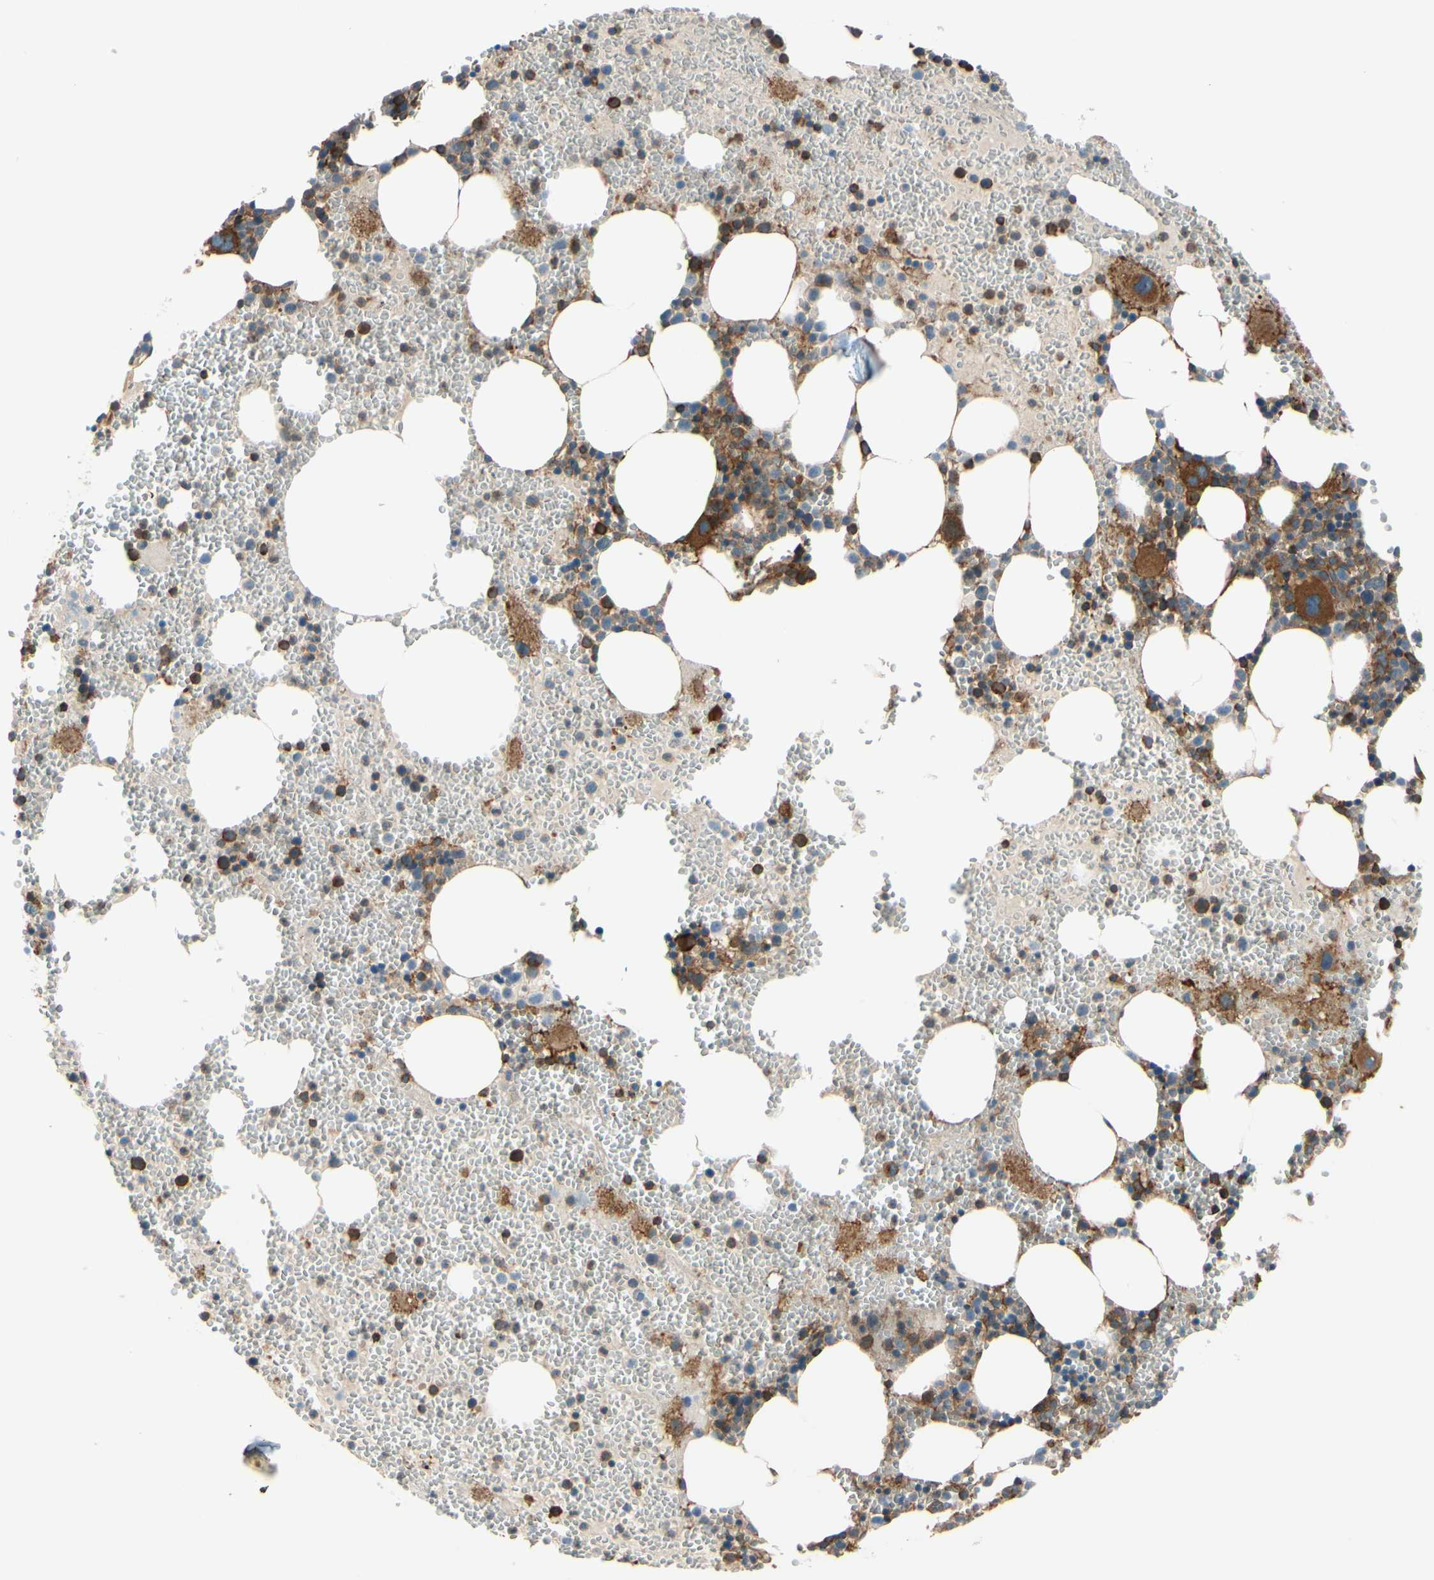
{"staining": {"intensity": "moderate", "quantity": "25%-75%", "location": "cytoplasmic/membranous"}, "tissue": "bone marrow", "cell_type": "Hematopoietic cells", "image_type": "normal", "snomed": [{"axis": "morphology", "description": "Normal tissue, NOS"}, {"axis": "morphology", "description": "Inflammation, NOS"}, {"axis": "topography", "description": "Bone marrow"}], "caption": "Protein expression by immunohistochemistry shows moderate cytoplasmic/membranous positivity in about 25%-75% of hematopoietic cells in benign bone marrow.", "gene": "EPS15", "patient": {"sex": "female", "age": 76}}